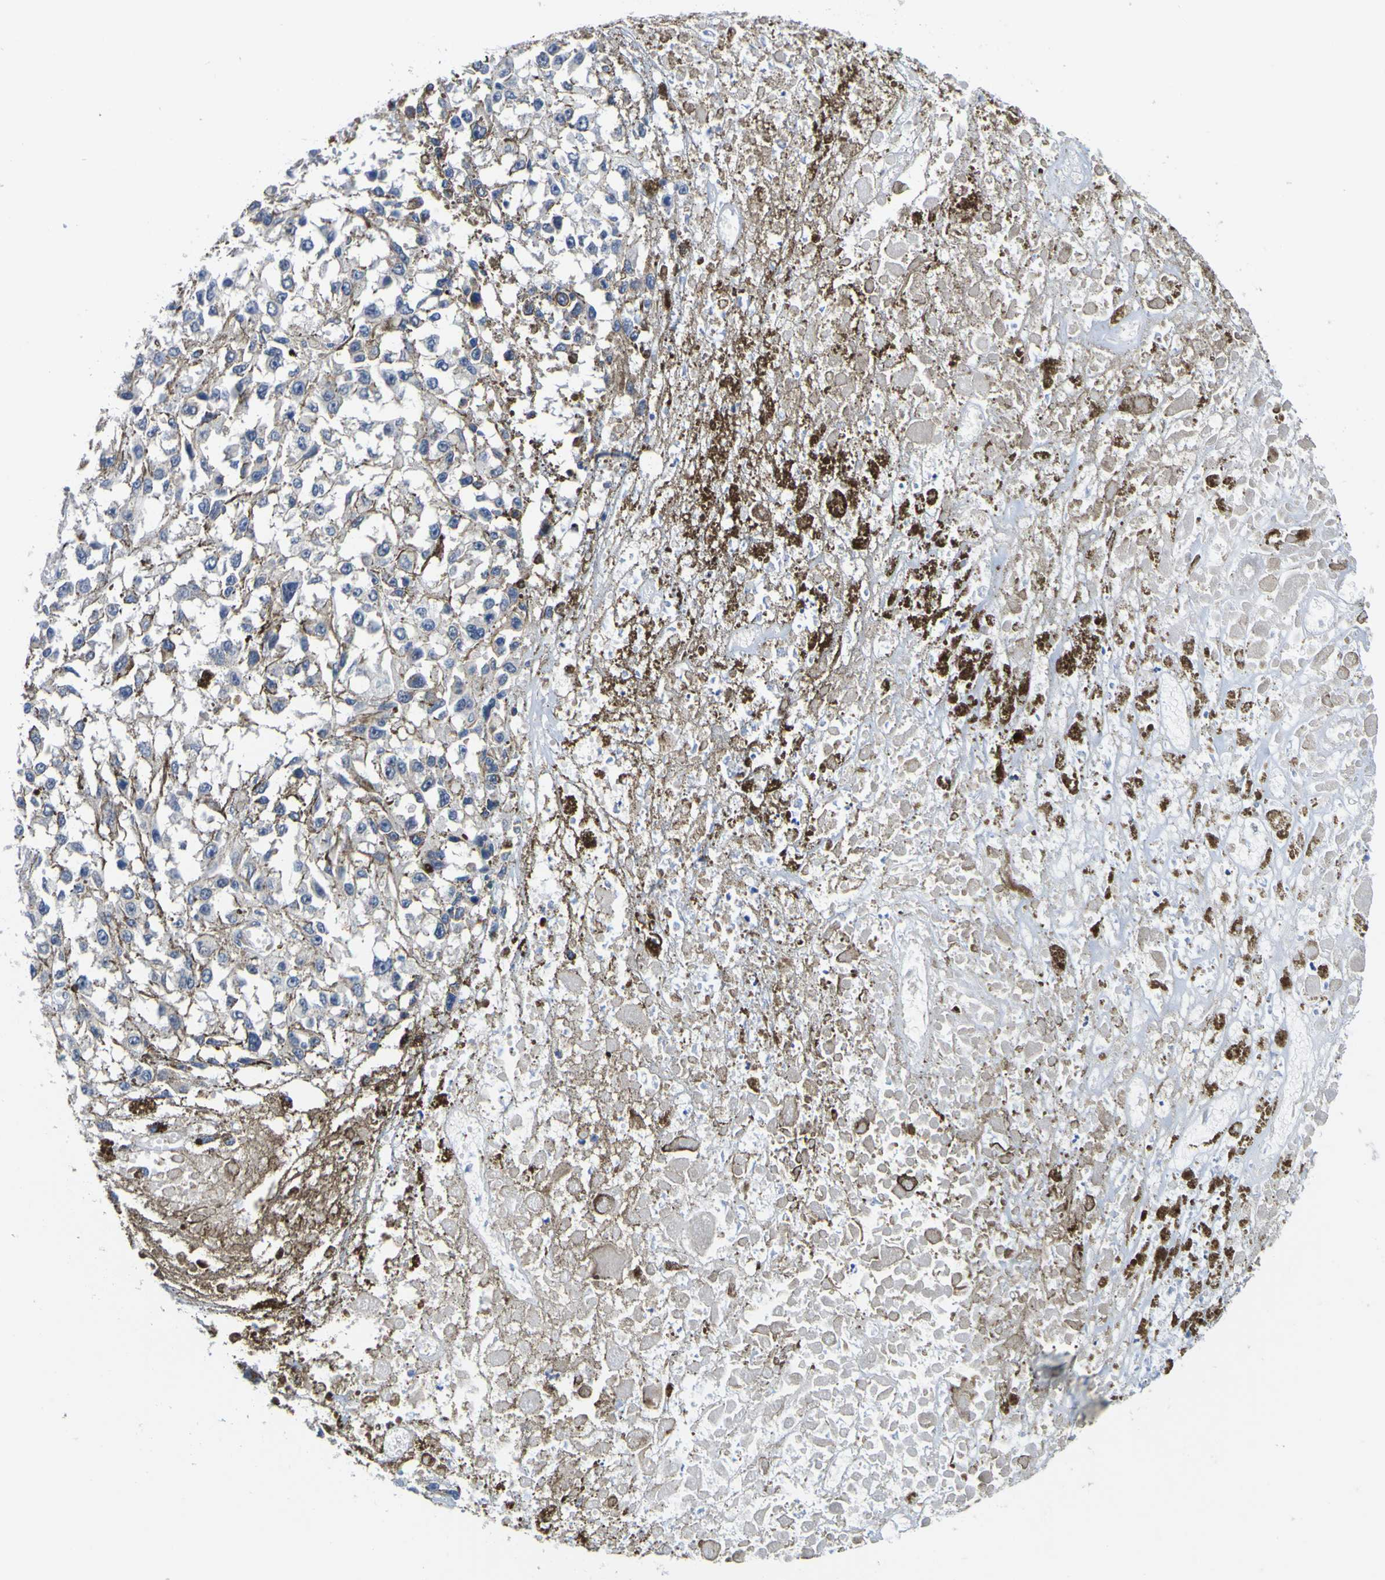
{"staining": {"intensity": "moderate", "quantity": "<25%", "location": "cytoplasmic/membranous"}, "tissue": "melanoma", "cell_type": "Tumor cells", "image_type": "cancer", "snomed": [{"axis": "morphology", "description": "Malignant melanoma, Metastatic site"}, {"axis": "topography", "description": "Lymph node"}], "caption": "Melanoma stained with immunohistochemistry (IHC) demonstrates moderate cytoplasmic/membranous staining in about <25% of tumor cells.", "gene": "TNIK", "patient": {"sex": "male", "age": 59}}